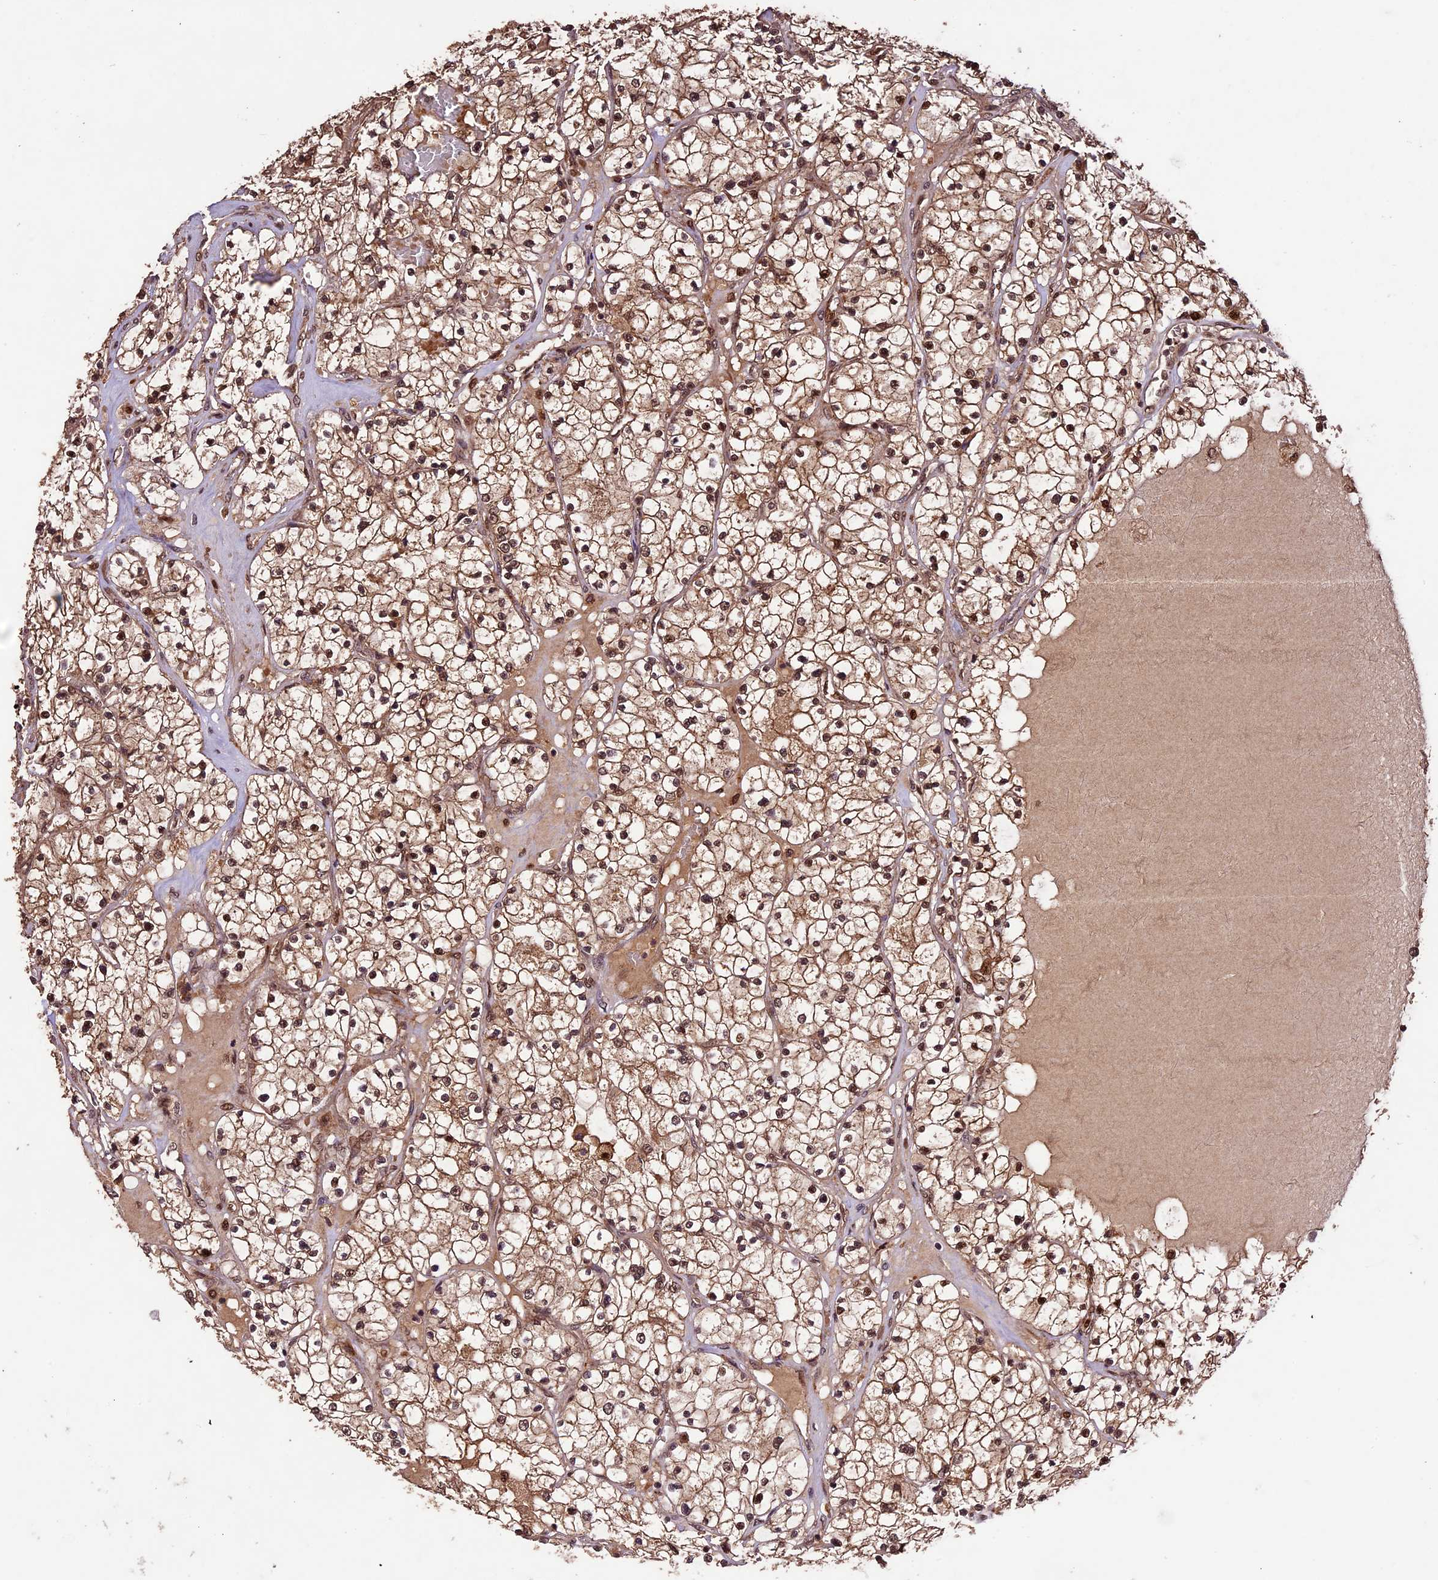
{"staining": {"intensity": "strong", "quantity": ">75%", "location": "cytoplasmic/membranous,nuclear"}, "tissue": "renal cancer", "cell_type": "Tumor cells", "image_type": "cancer", "snomed": [{"axis": "morphology", "description": "Normal tissue, NOS"}, {"axis": "morphology", "description": "Adenocarcinoma, NOS"}, {"axis": "topography", "description": "Kidney"}], "caption": "Renal cancer was stained to show a protein in brown. There is high levels of strong cytoplasmic/membranous and nuclear staining in approximately >75% of tumor cells.", "gene": "CDKN2AIP", "patient": {"sex": "male", "age": 68}}